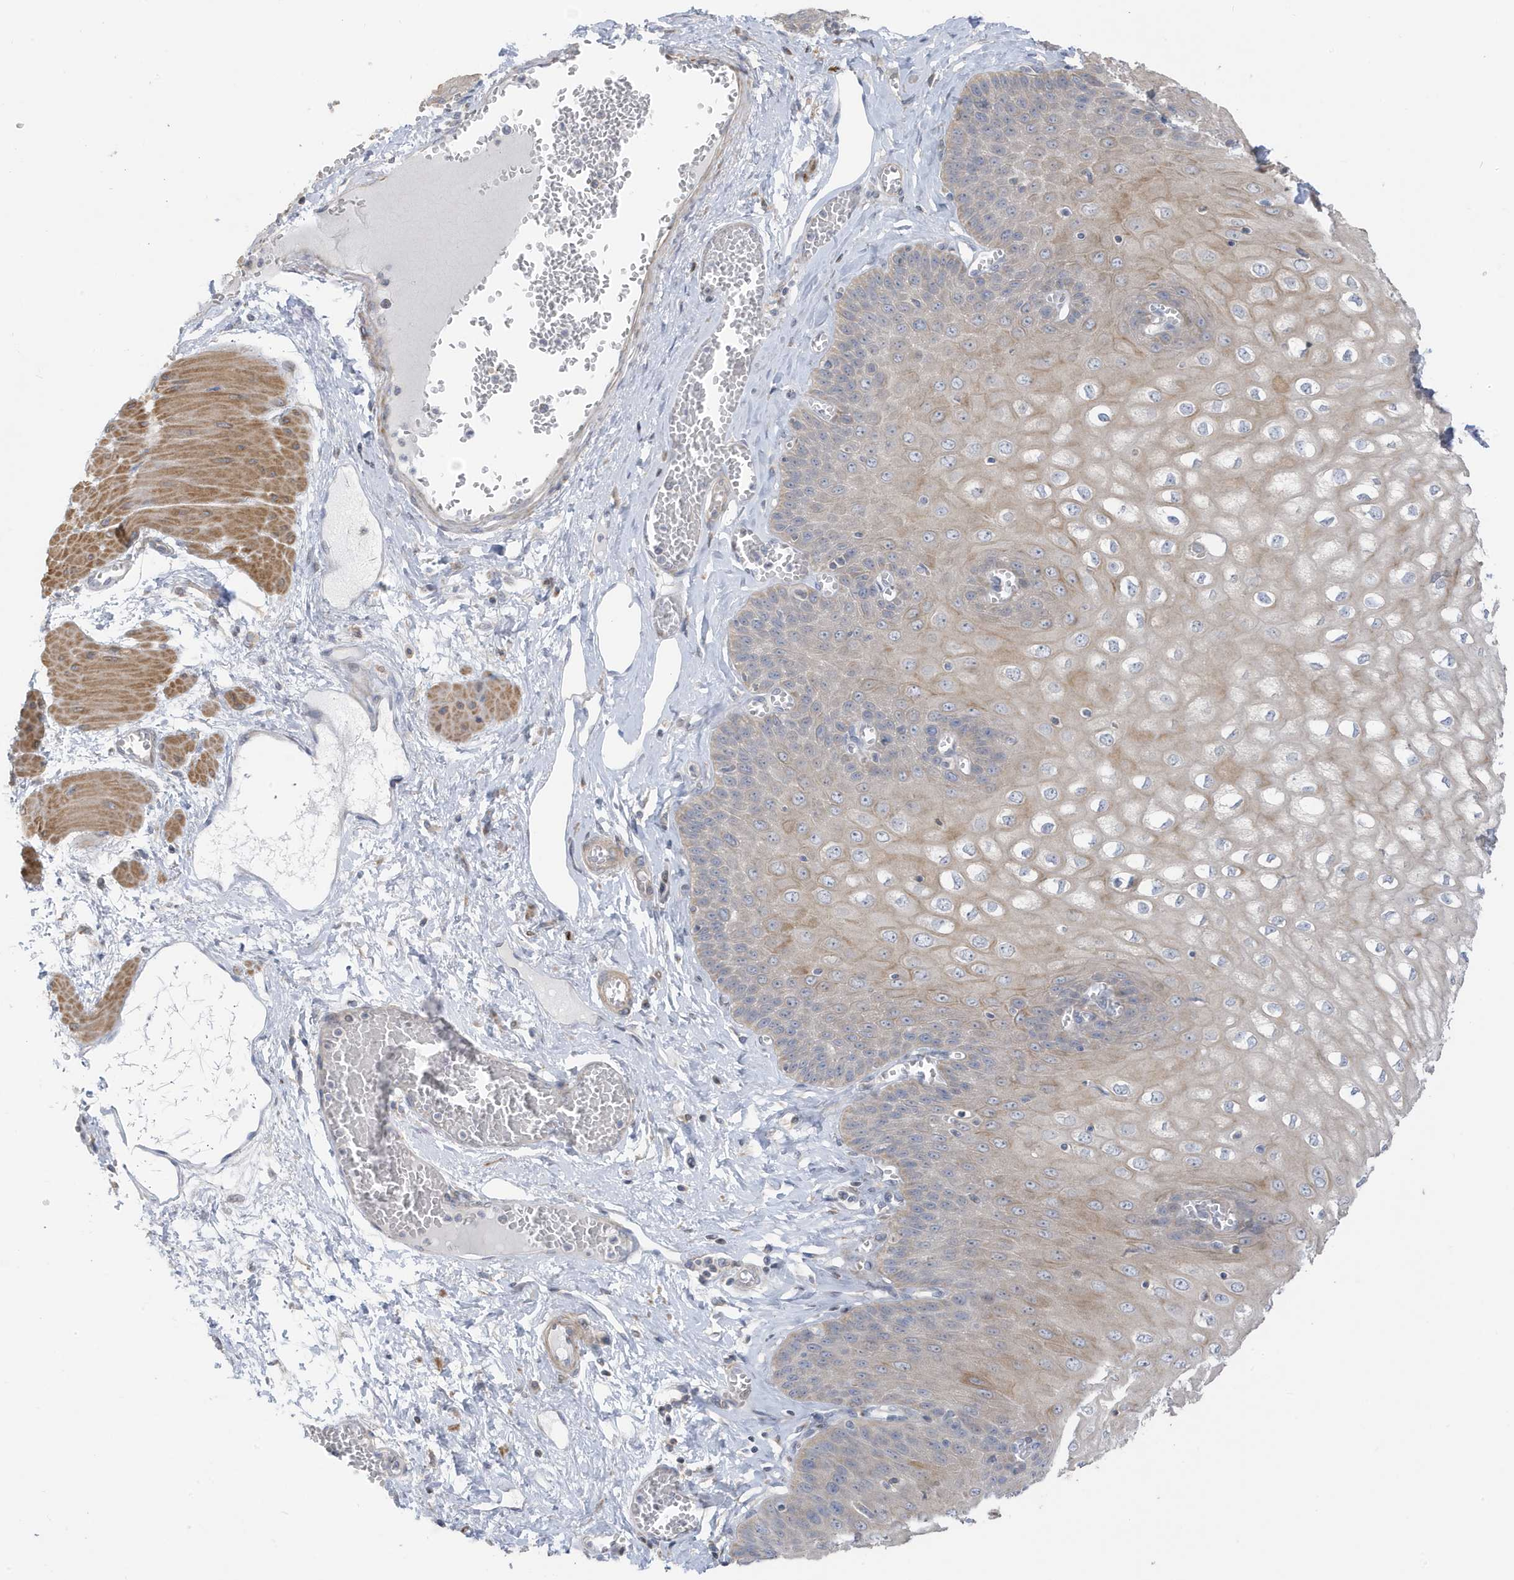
{"staining": {"intensity": "moderate", "quantity": ">75%", "location": "cytoplasmic/membranous"}, "tissue": "esophagus", "cell_type": "Squamous epithelial cells", "image_type": "normal", "snomed": [{"axis": "morphology", "description": "Normal tissue, NOS"}, {"axis": "topography", "description": "Esophagus"}], "caption": "Moderate cytoplasmic/membranous staining is identified in about >75% of squamous epithelial cells in unremarkable esophagus.", "gene": "ATP13A5", "patient": {"sex": "male", "age": 60}}